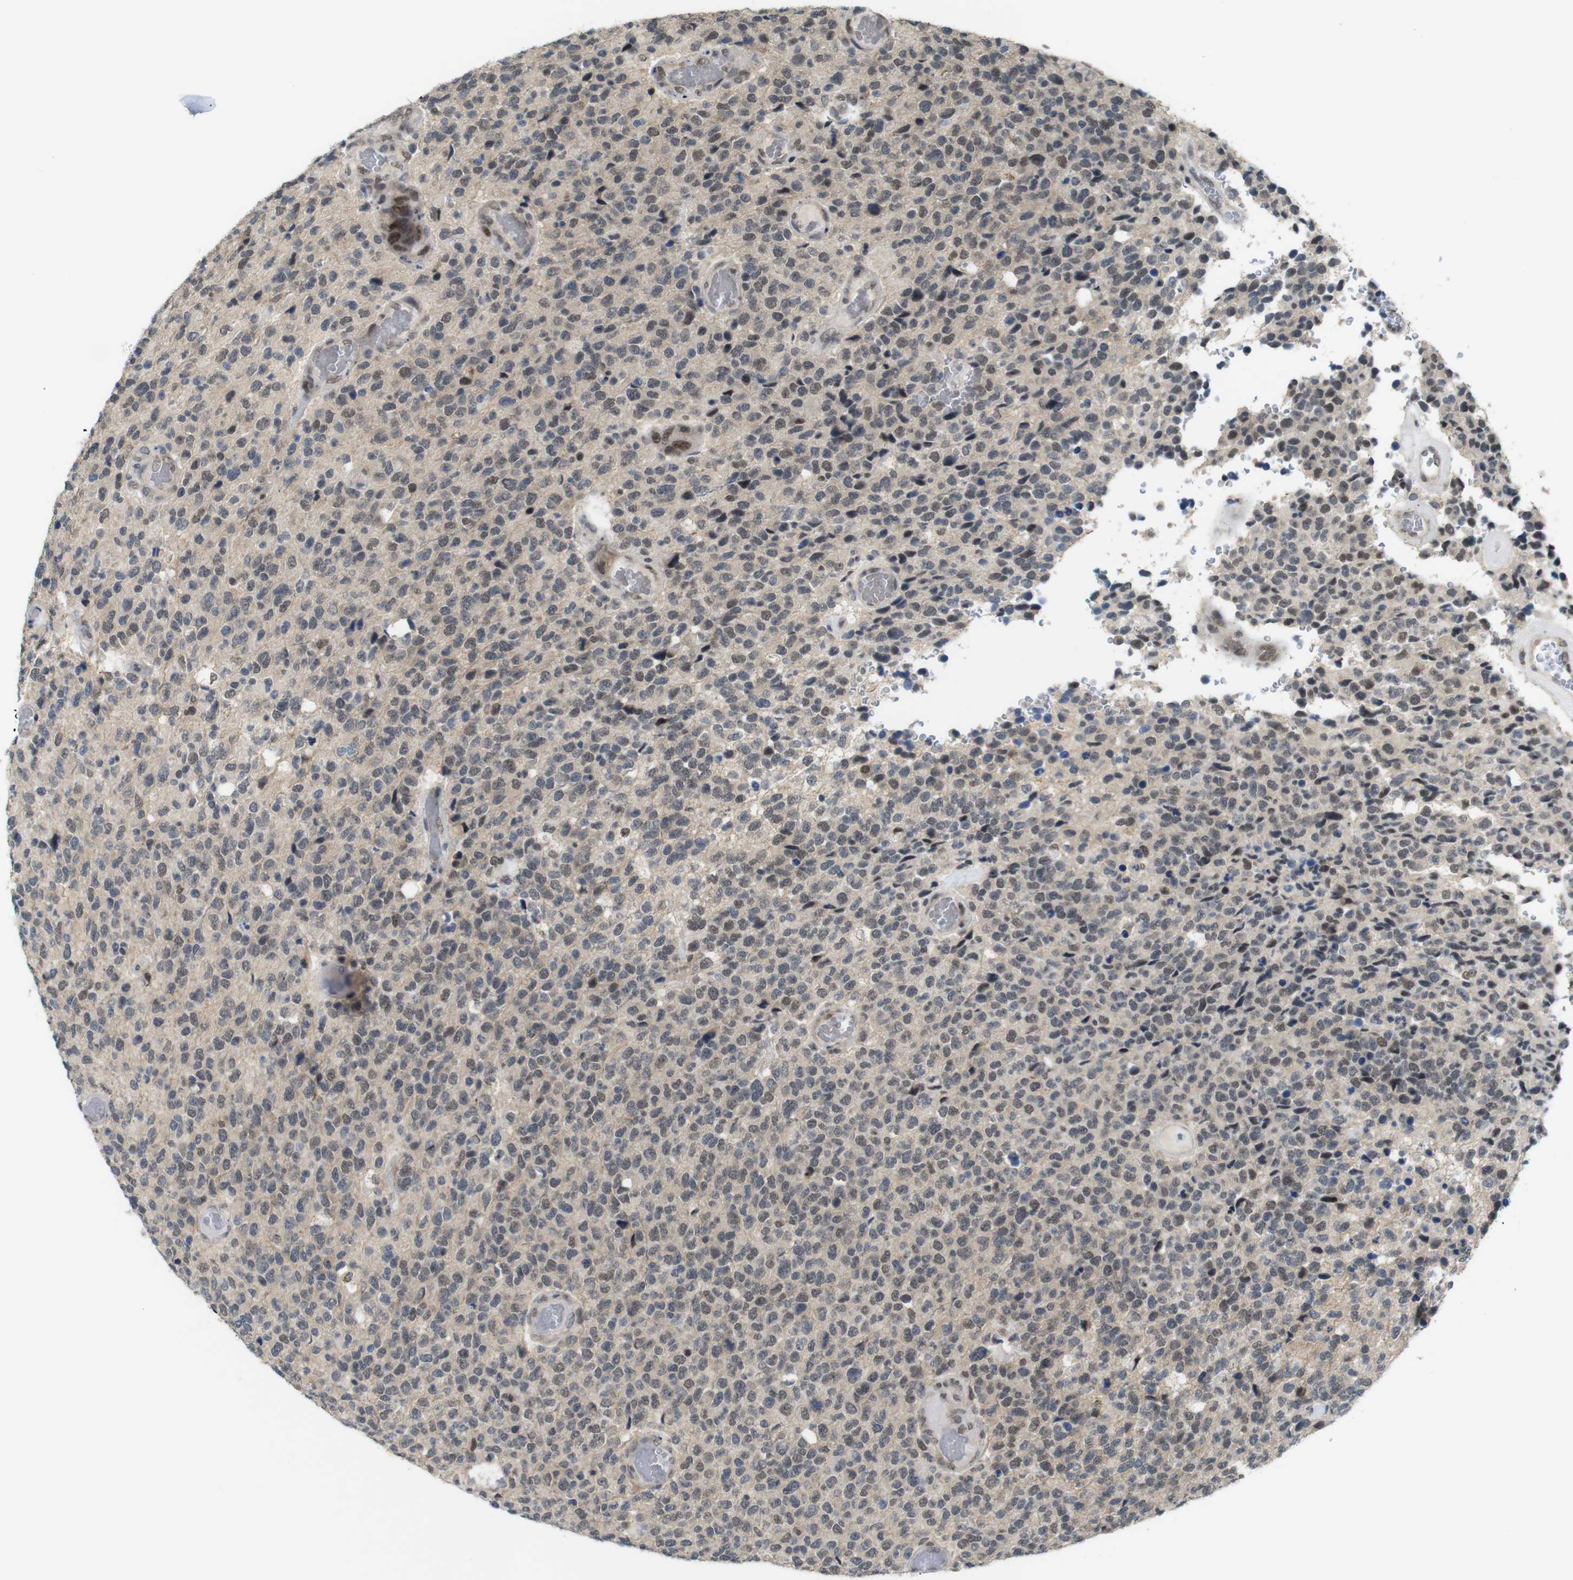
{"staining": {"intensity": "moderate", "quantity": "25%-75%", "location": "cytoplasmic/membranous,nuclear"}, "tissue": "glioma", "cell_type": "Tumor cells", "image_type": "cancer", "snomed": [{"axis": "morphology", "description": "Glioma, malignant, High grade"}, {"axis": "topography", "description": "pancreas cauda"}], "caption": "Immunohistochemistry histopathology image of human malignant high-grade glioma stained for a protein (brown), which shows medium levels of moderate cytoplasmic/membranous and nuclear expression in approximately 25%-75% of tumor cells.", "gene": "PNMA8A", "patient": {"sex": "male", "age": 60}}